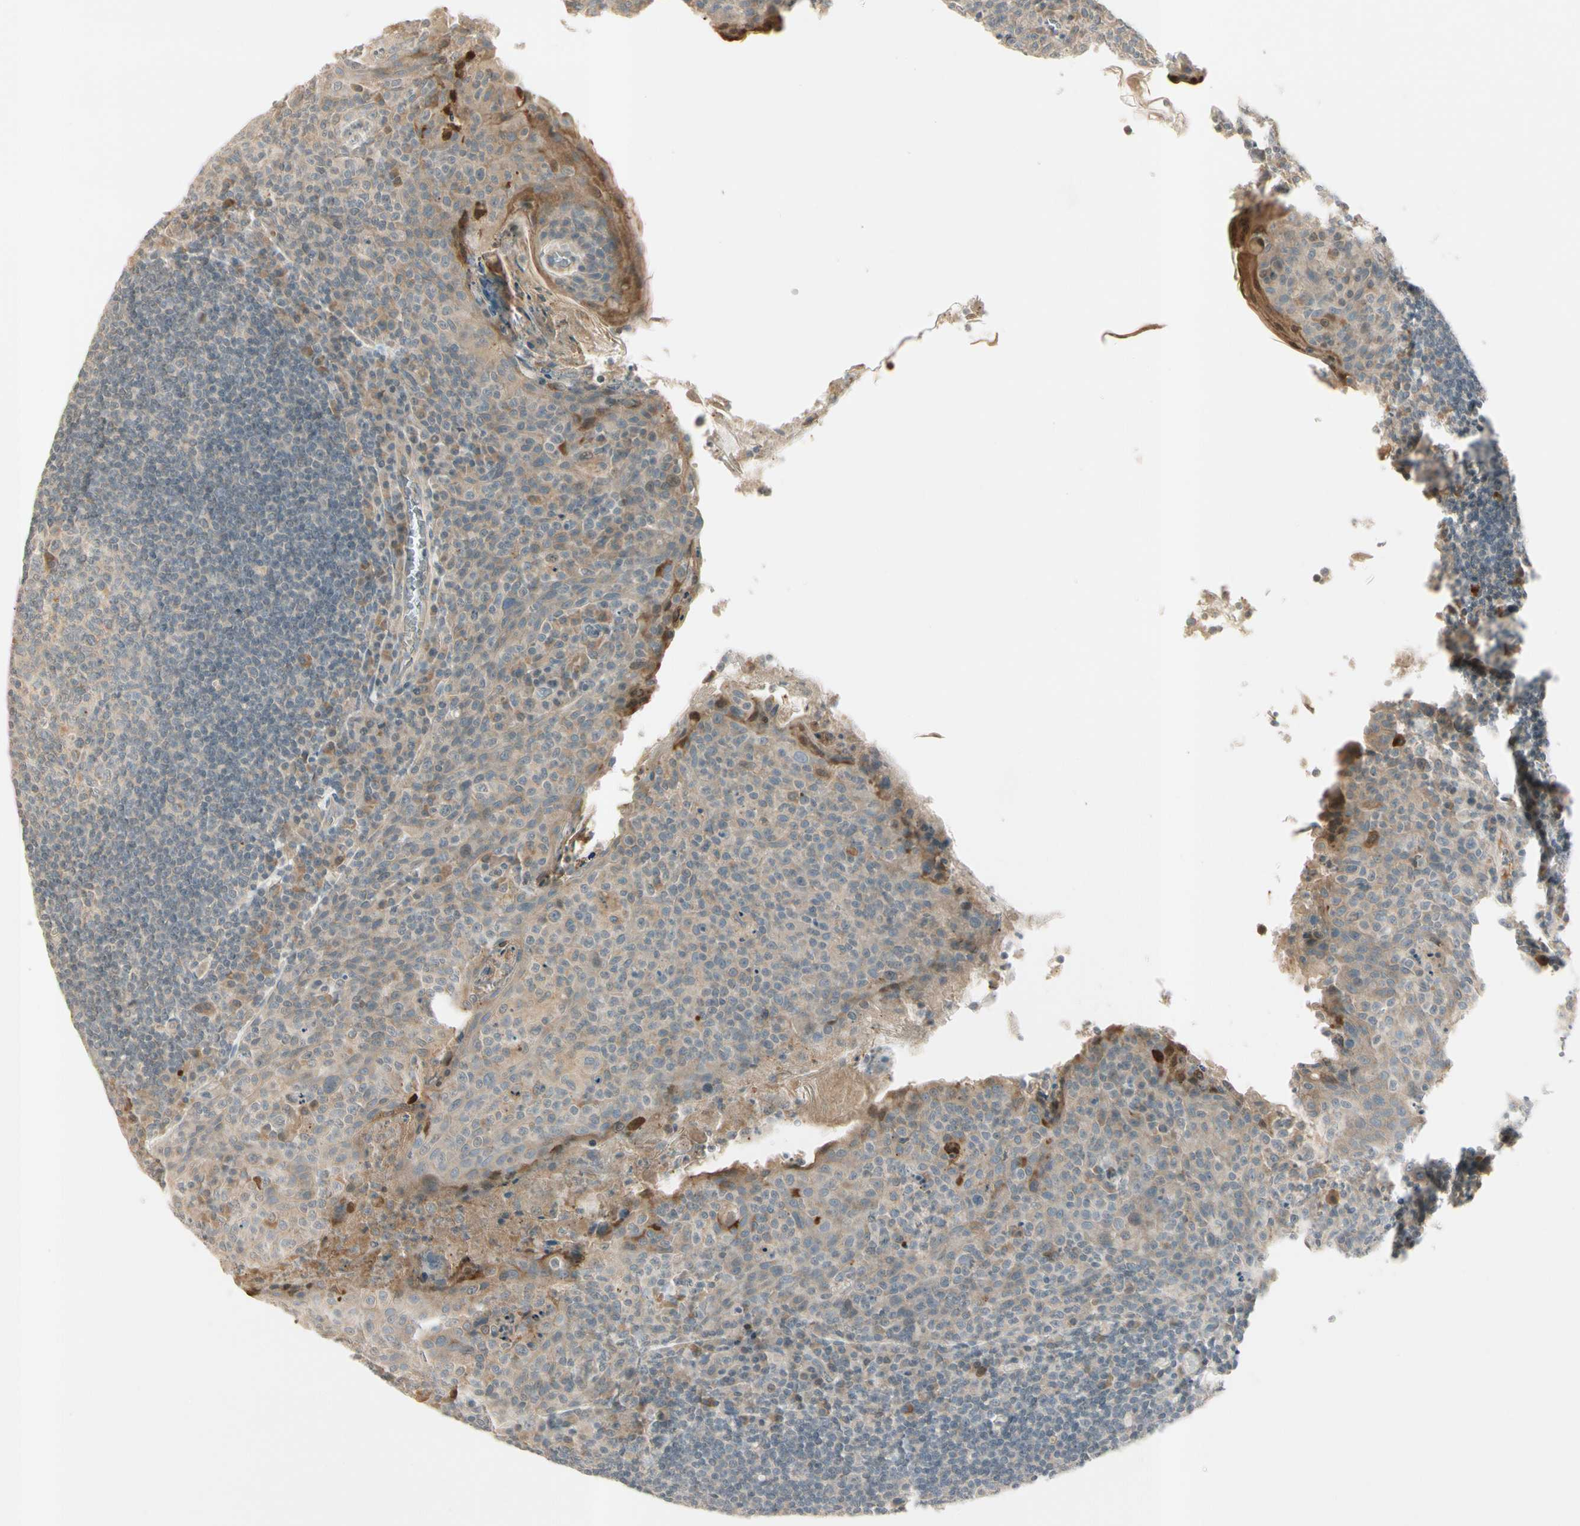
{"staining": {"intensity": "weak", "quantity": ">75%", "location": "cytoplasmic/membranous"}, "tissue": "tonsil", "cell_type": "Germinal center cells", "image_type": "normal", "snomed": [{"axis": "morphology", "description": "Normal tissue, NOS"}, {"axis": "topography", "description": "Tonsil"}], "caption": "Brown immunohistochemical staining in benign tonsil exhibits weak cytoplasmic/membranous expression in approximately >75% of germinal center cells. The staining is performed using DAB brown chromogen to label protein expression. The nuclei are counter-stained blue using hematoxylin.", "gene": "ICAM5", "patient": {"sex": "male", "age": 17}}